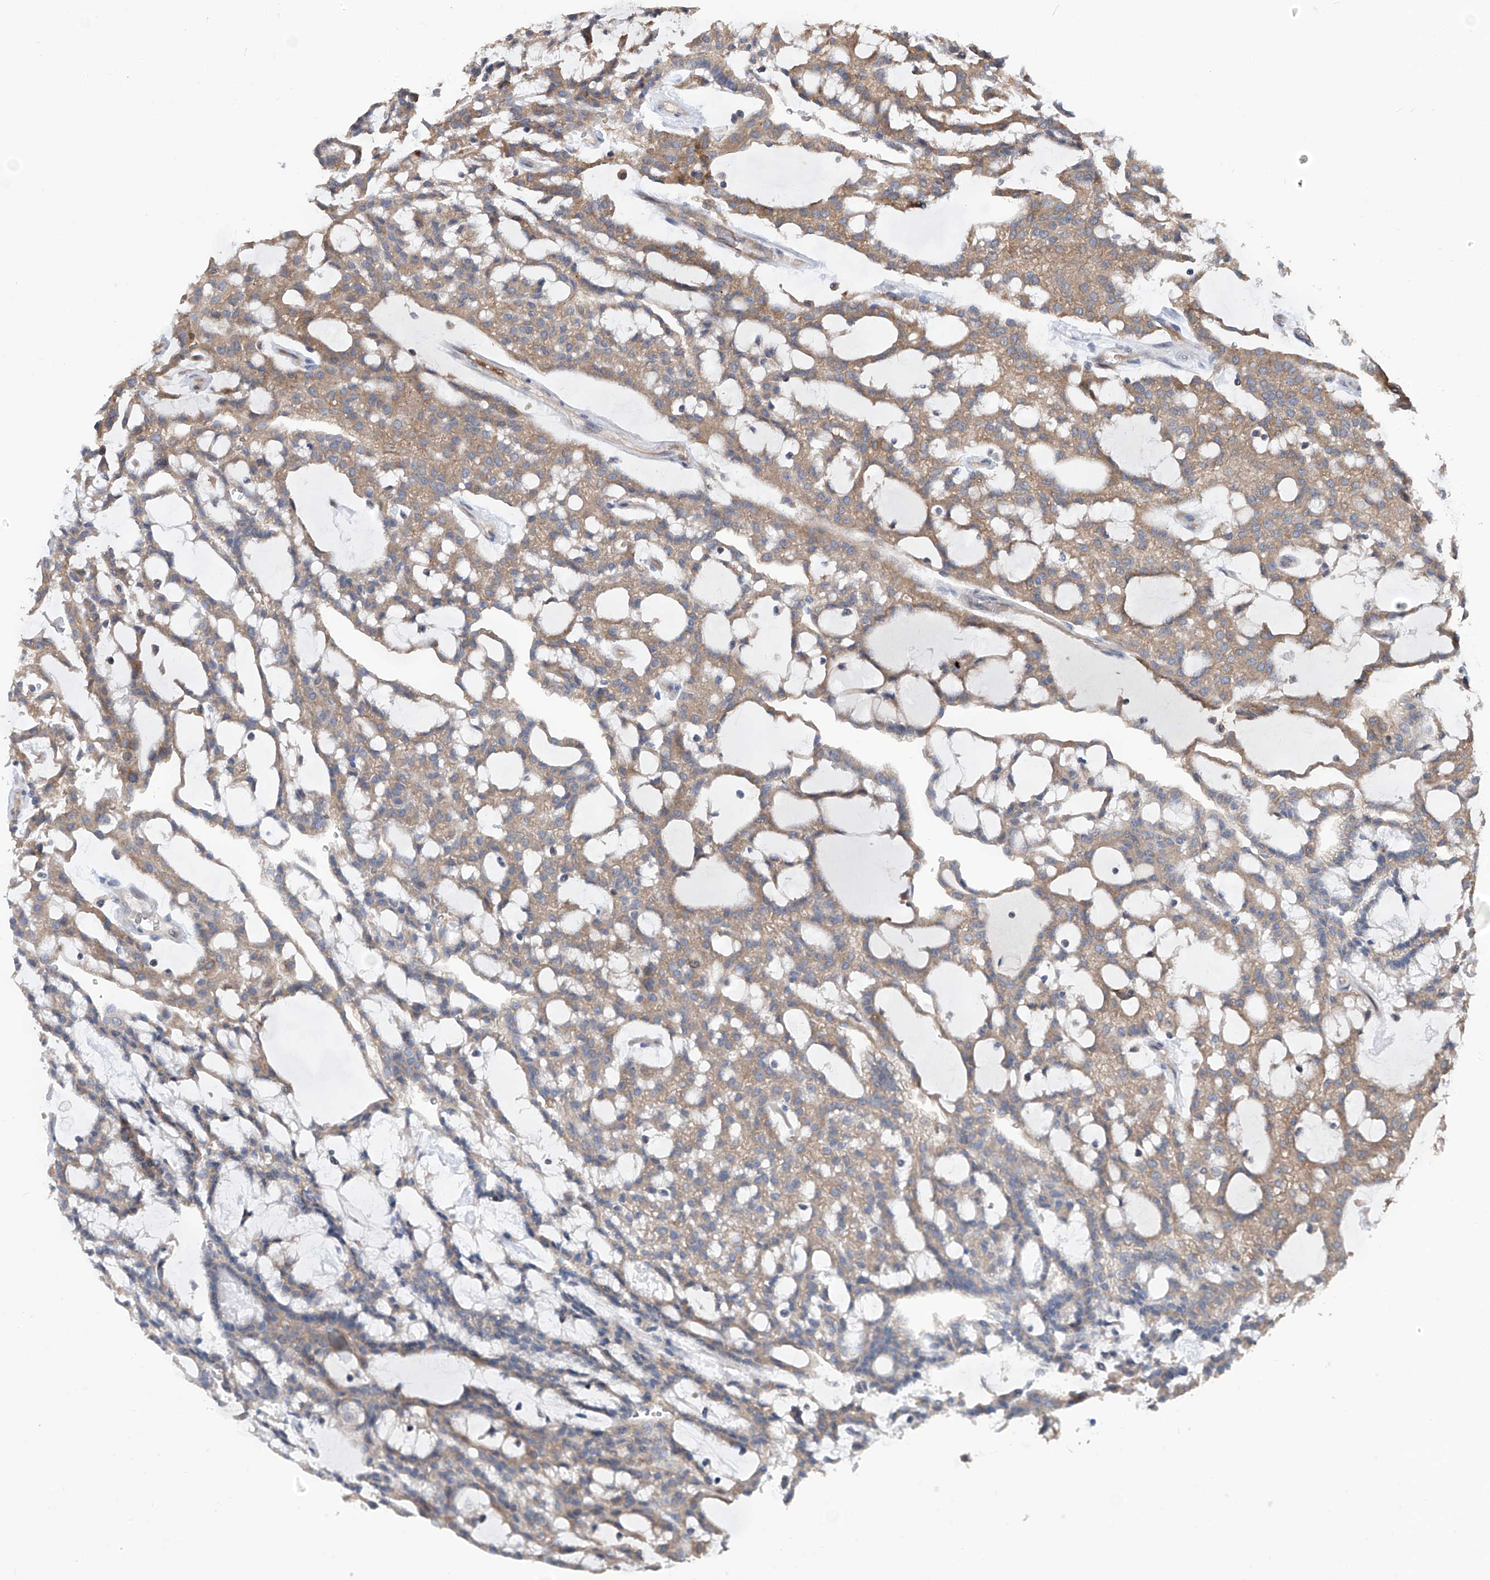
{"staining": {"intensity": "weak", "quantity": ">75%", "location": "cytoplasmic/membranous"}, "tissue": "renal cancer", "cell_type": "Tumor cells", "image_type": "cancer", "snomed": [{"axis": "morphology", "description": "Adenocarcinoma, NOS"}, {"axis": "topography", "description": "Kidney"}], "caption": "Weak cytoplasmic/membranous staining for a protein is appreciated in approximately >75% of tumor cells of renal cancer using immunohistochemistry (IHC).", "gene": "NUDT17", "patient": {"sex": "male", "age": 63}}